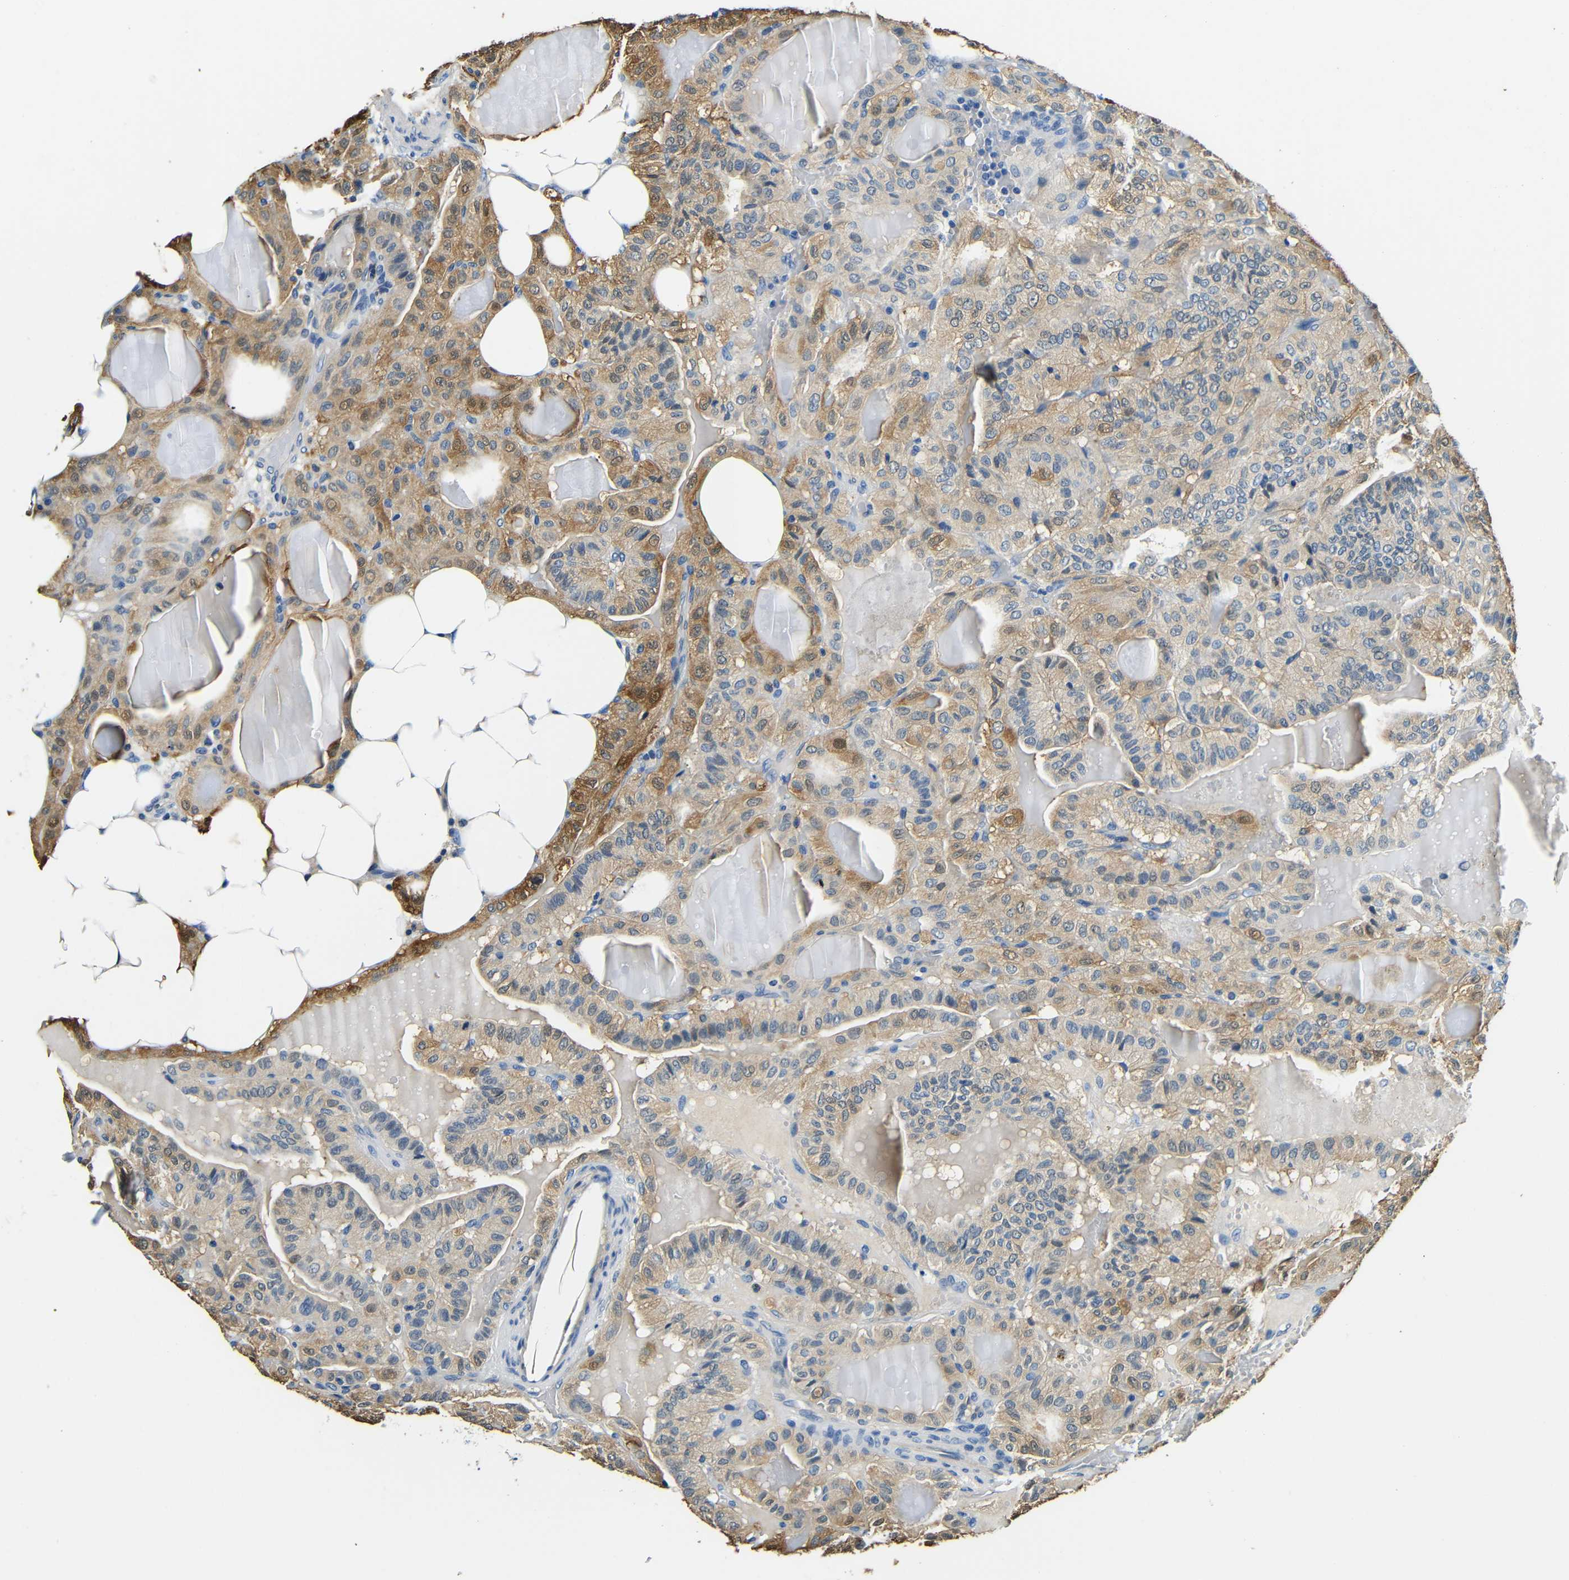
{"staining": {"intensity": "moderate", "quantity": "25%-75%", "location": "cytoplasmic/membranous"}, "tissue": "thyroid cancer", "cell_type": "Tumor cells", "image_type": "cancer", "snomed": [{"axis": "morphology", "description": "Papillary adenocarcinoma, NOS"}, {"axis": "topography", "description": "Thyroid gland"}], "caption": "A brown stain labels moderate cytoplasmic/membranous expression of a protein in thyroid cancer tumor cells.", "gene": "FMO5", "patient": {"sex": "male", "age": 77}}